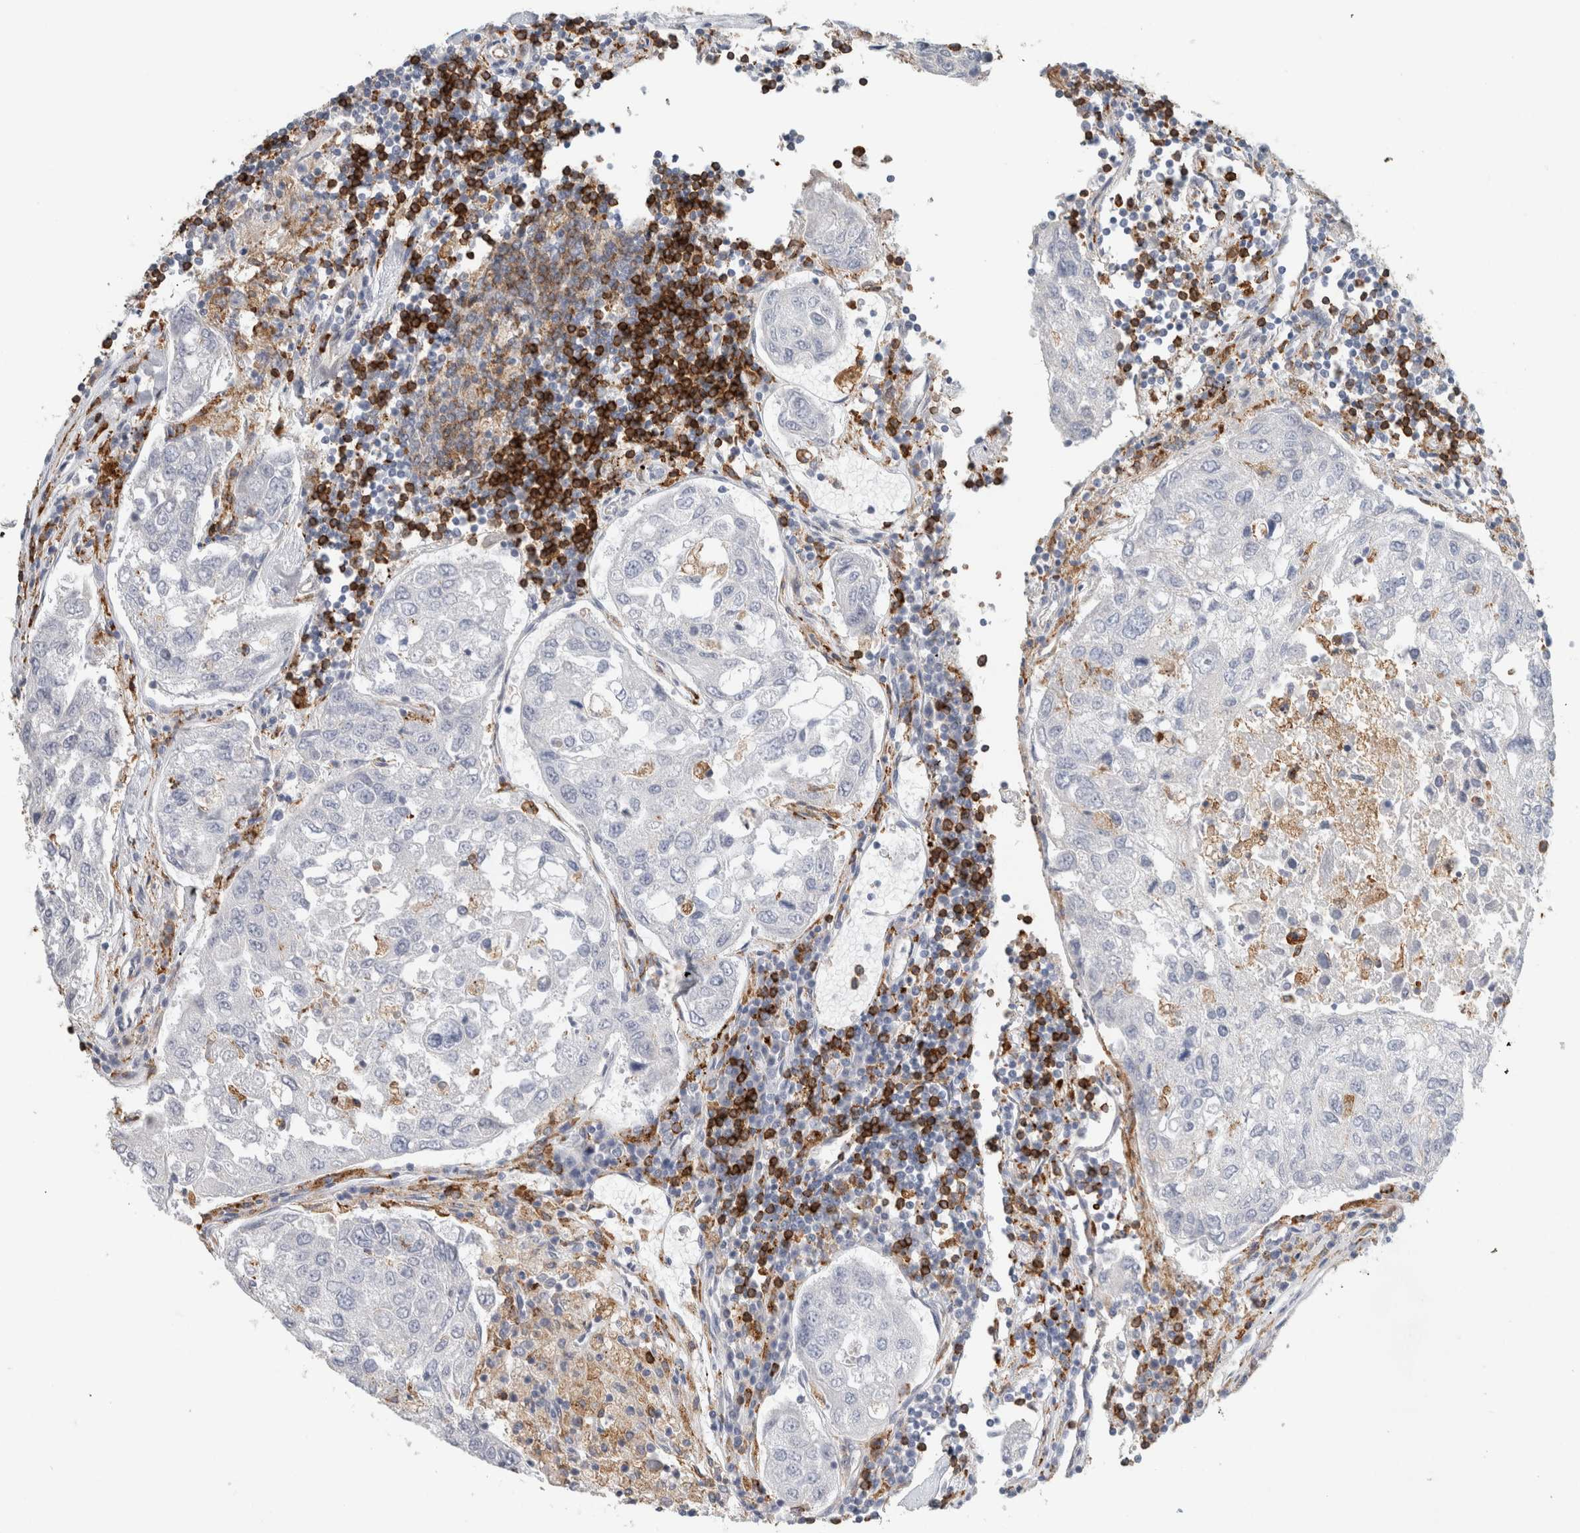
{"staining": {"intensity": "negative", "quantity": "none", "location": "none"}, "tissue": "urothelial cancer", "cell_type": "Tumor cells", "image_type": "cancer", "snomed": [{"axis": "morphology", "description": "Urothelial carcinoma, High grade"}, {"axis": "topography", "description": "Lymph node"}, {"axis": "topography", "description": "Urinary bladder"}], "caption": "Urothelial carcinoma (high-grade) stained for a protein using immunohistochemistry reveals no positivity tumor cells.", "gene": "LY86", "patient": {"sex": "male", "age": 51}}